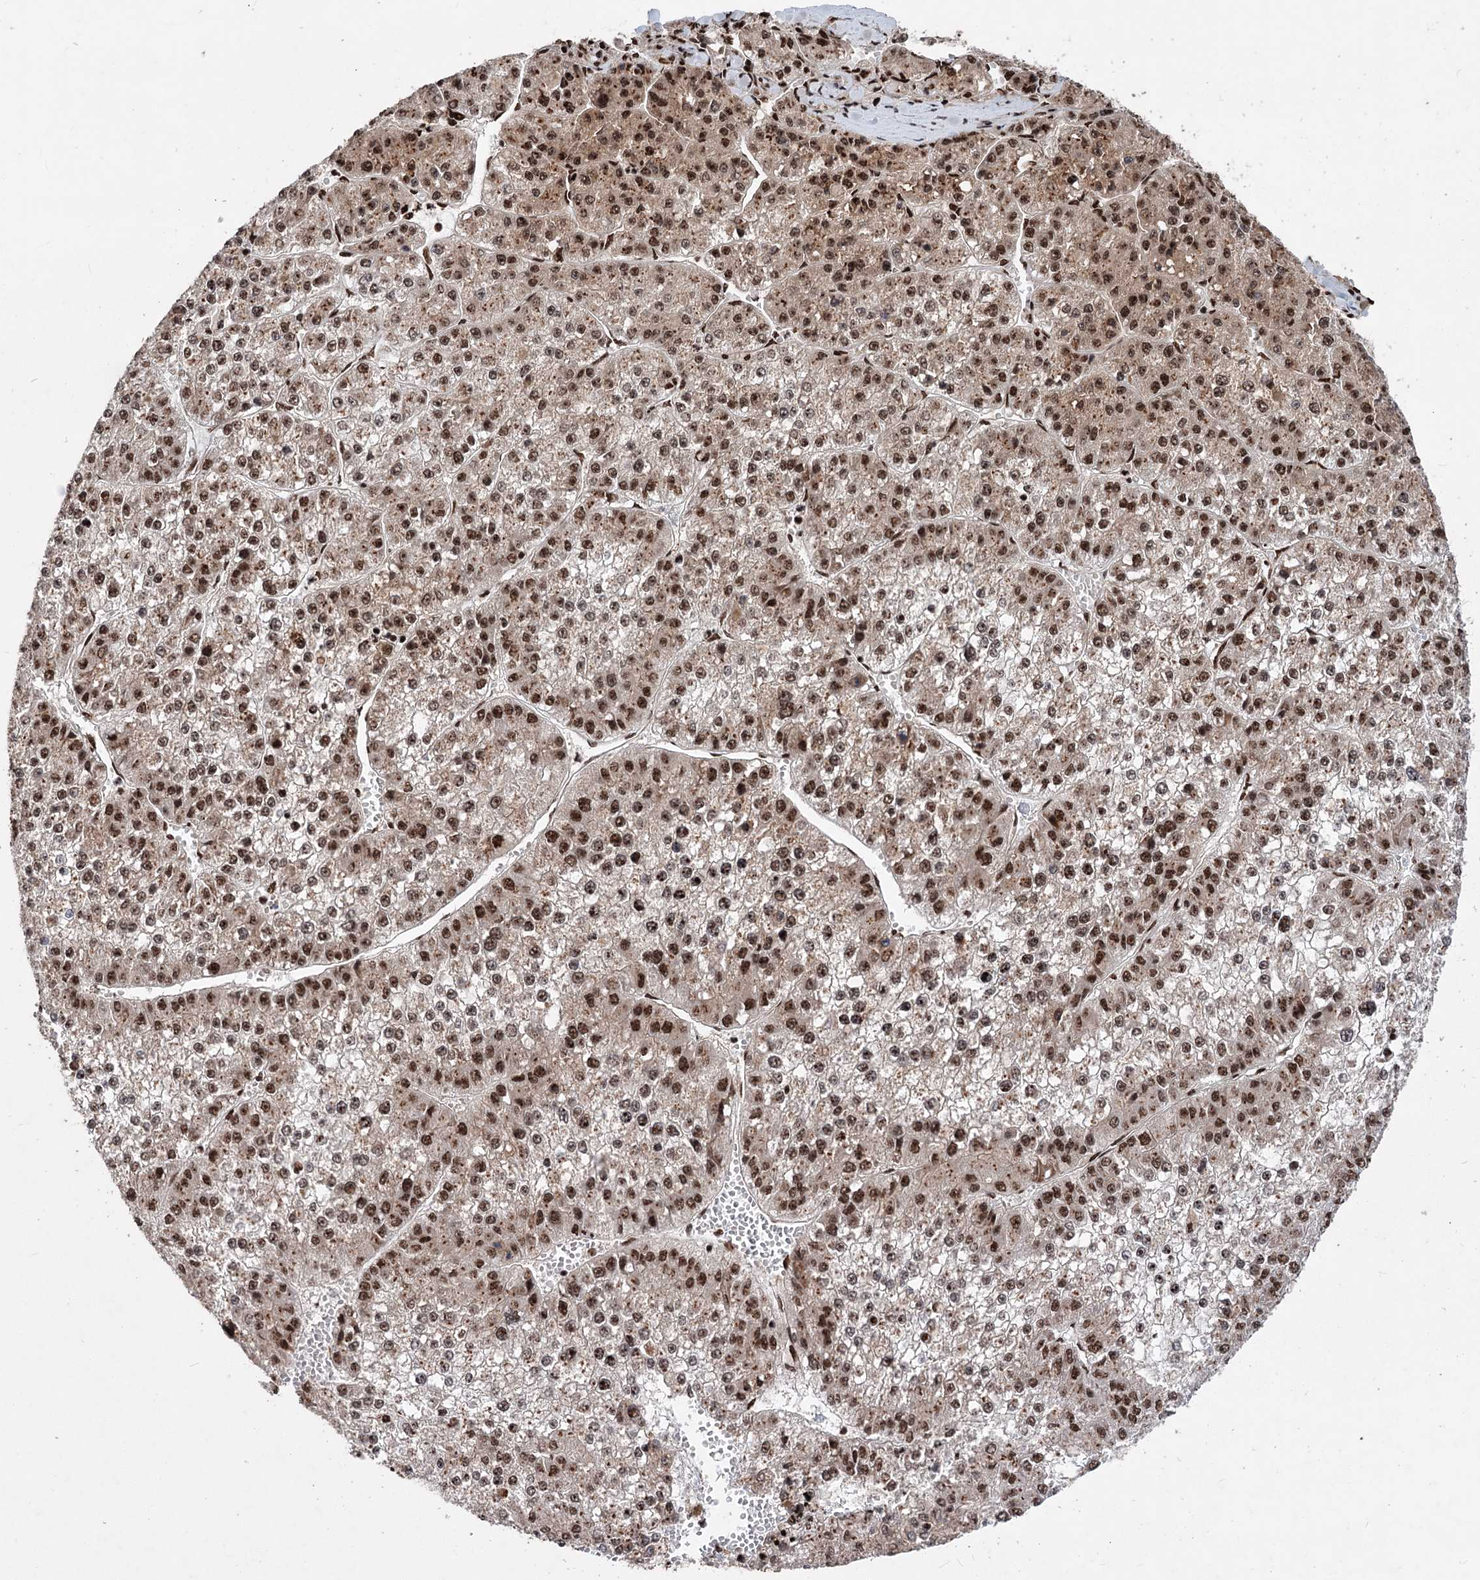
{"staining": {"intensity": "strong", "quantity": ">75%", "location": "nuclear"}, "tissue": "liver cancer", "cell_type": "Tumor cells", "image_type": "cancer", "snomed": [{"axis": "morphology", "description": "Carcinoma, Hepatocellular, NOS"}, {"axis": "topography", "description": "Liver"}], "caption": "Protein analysis of liver cancer tissue reveals strong nuclear expression in about >75% of tumor cells.", "gene": "MAML1", "patient": {"sex": "female", "age": 73}}